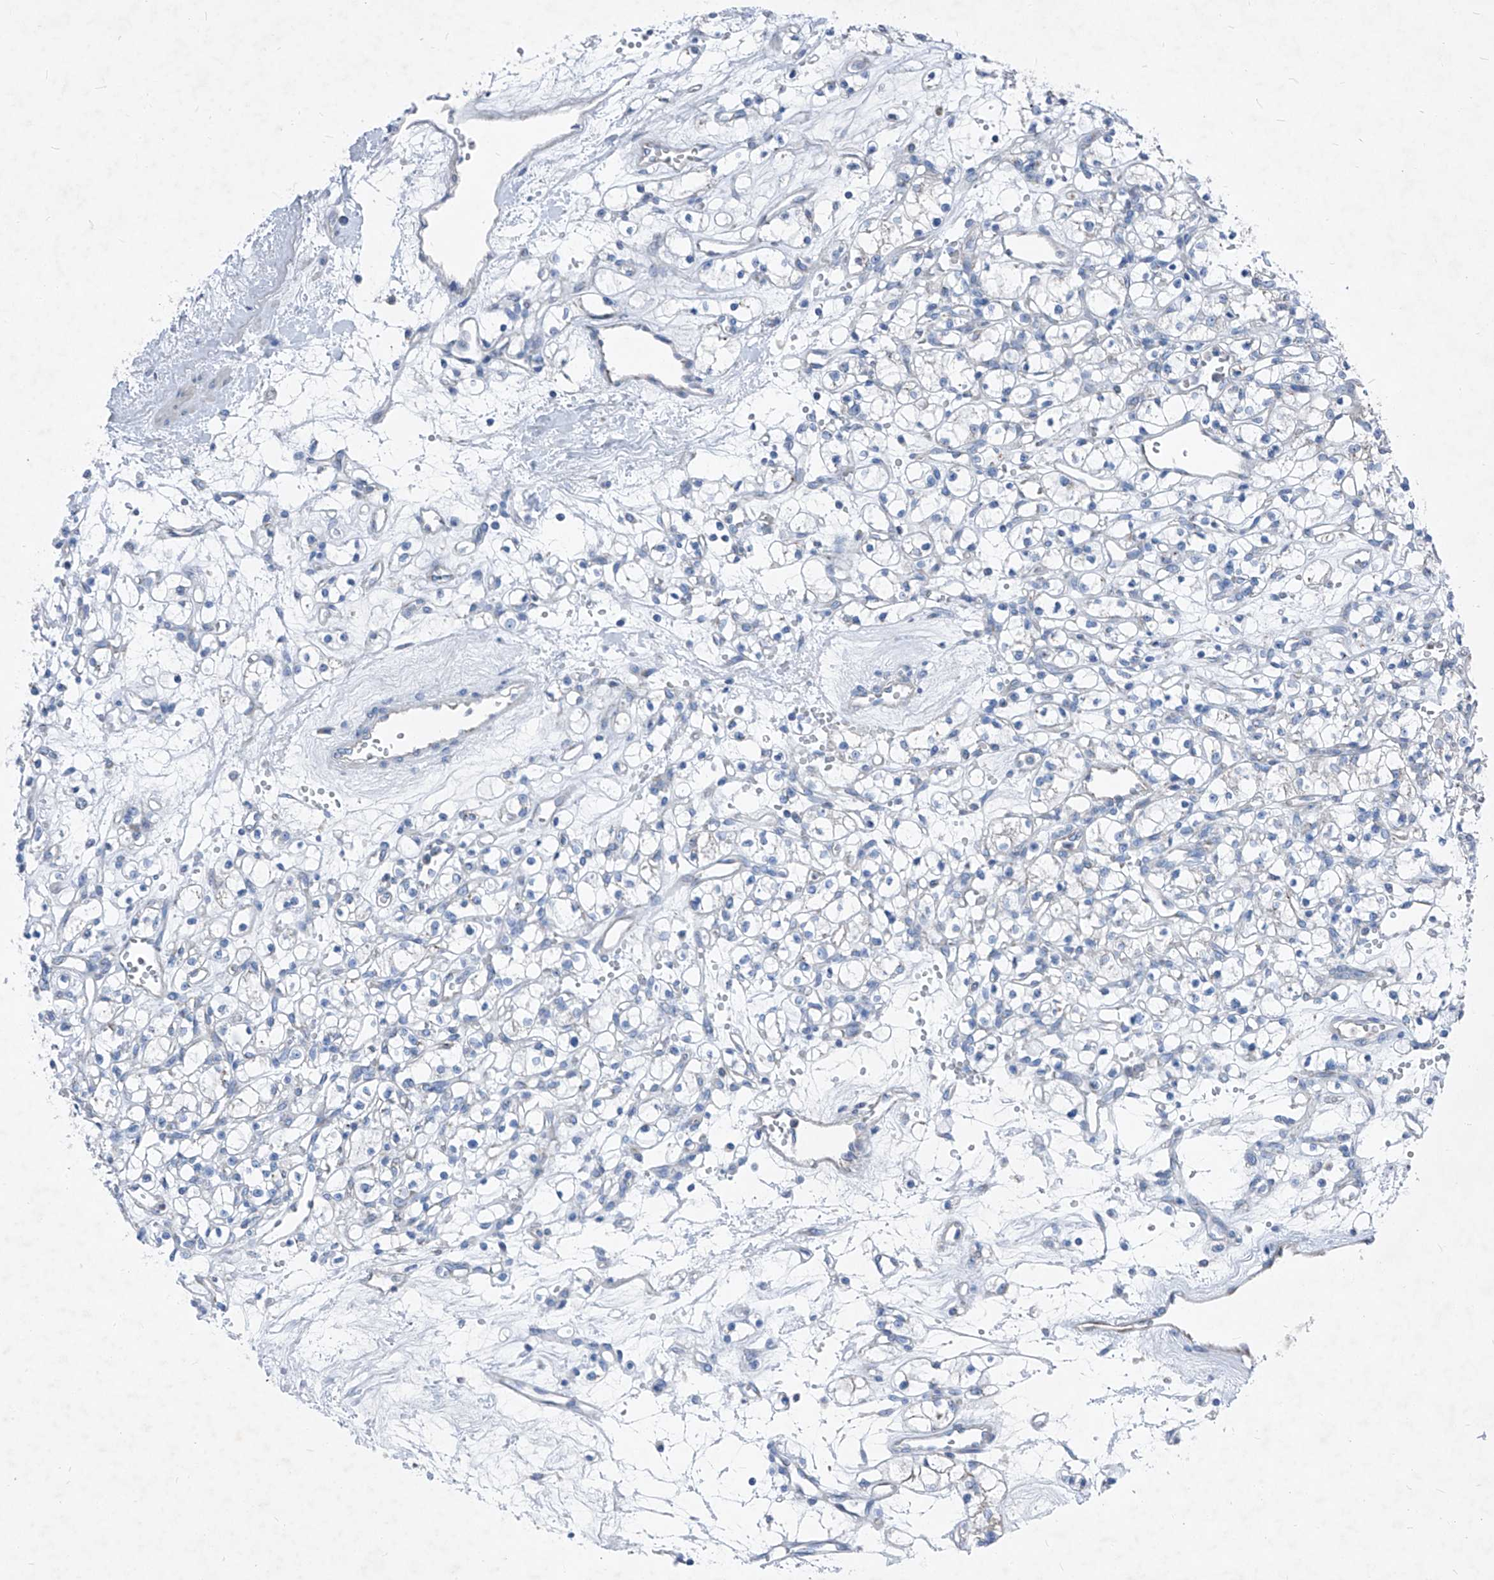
{"staining": {"intensity": "negative", "quantity": "none", "location": "none"}, "tissue": "renal cancer", "cell_type": "Tumor cells", "image_type": "cancer", "snomed": [{"axis": "morphology", "description": "Adenocarcinoma, NOS"}, {"axis": "topography", "description": "Kidney"}], "caption": "This histopathology image is of renal cancer stained with immunohistochemistry (IHC) to label a protein in brown with the nuclei are counter-stained blue. There is no positivity in tumor cells.", "gene": "AGPS", "patient": {"sex": "female", "age": 59}}